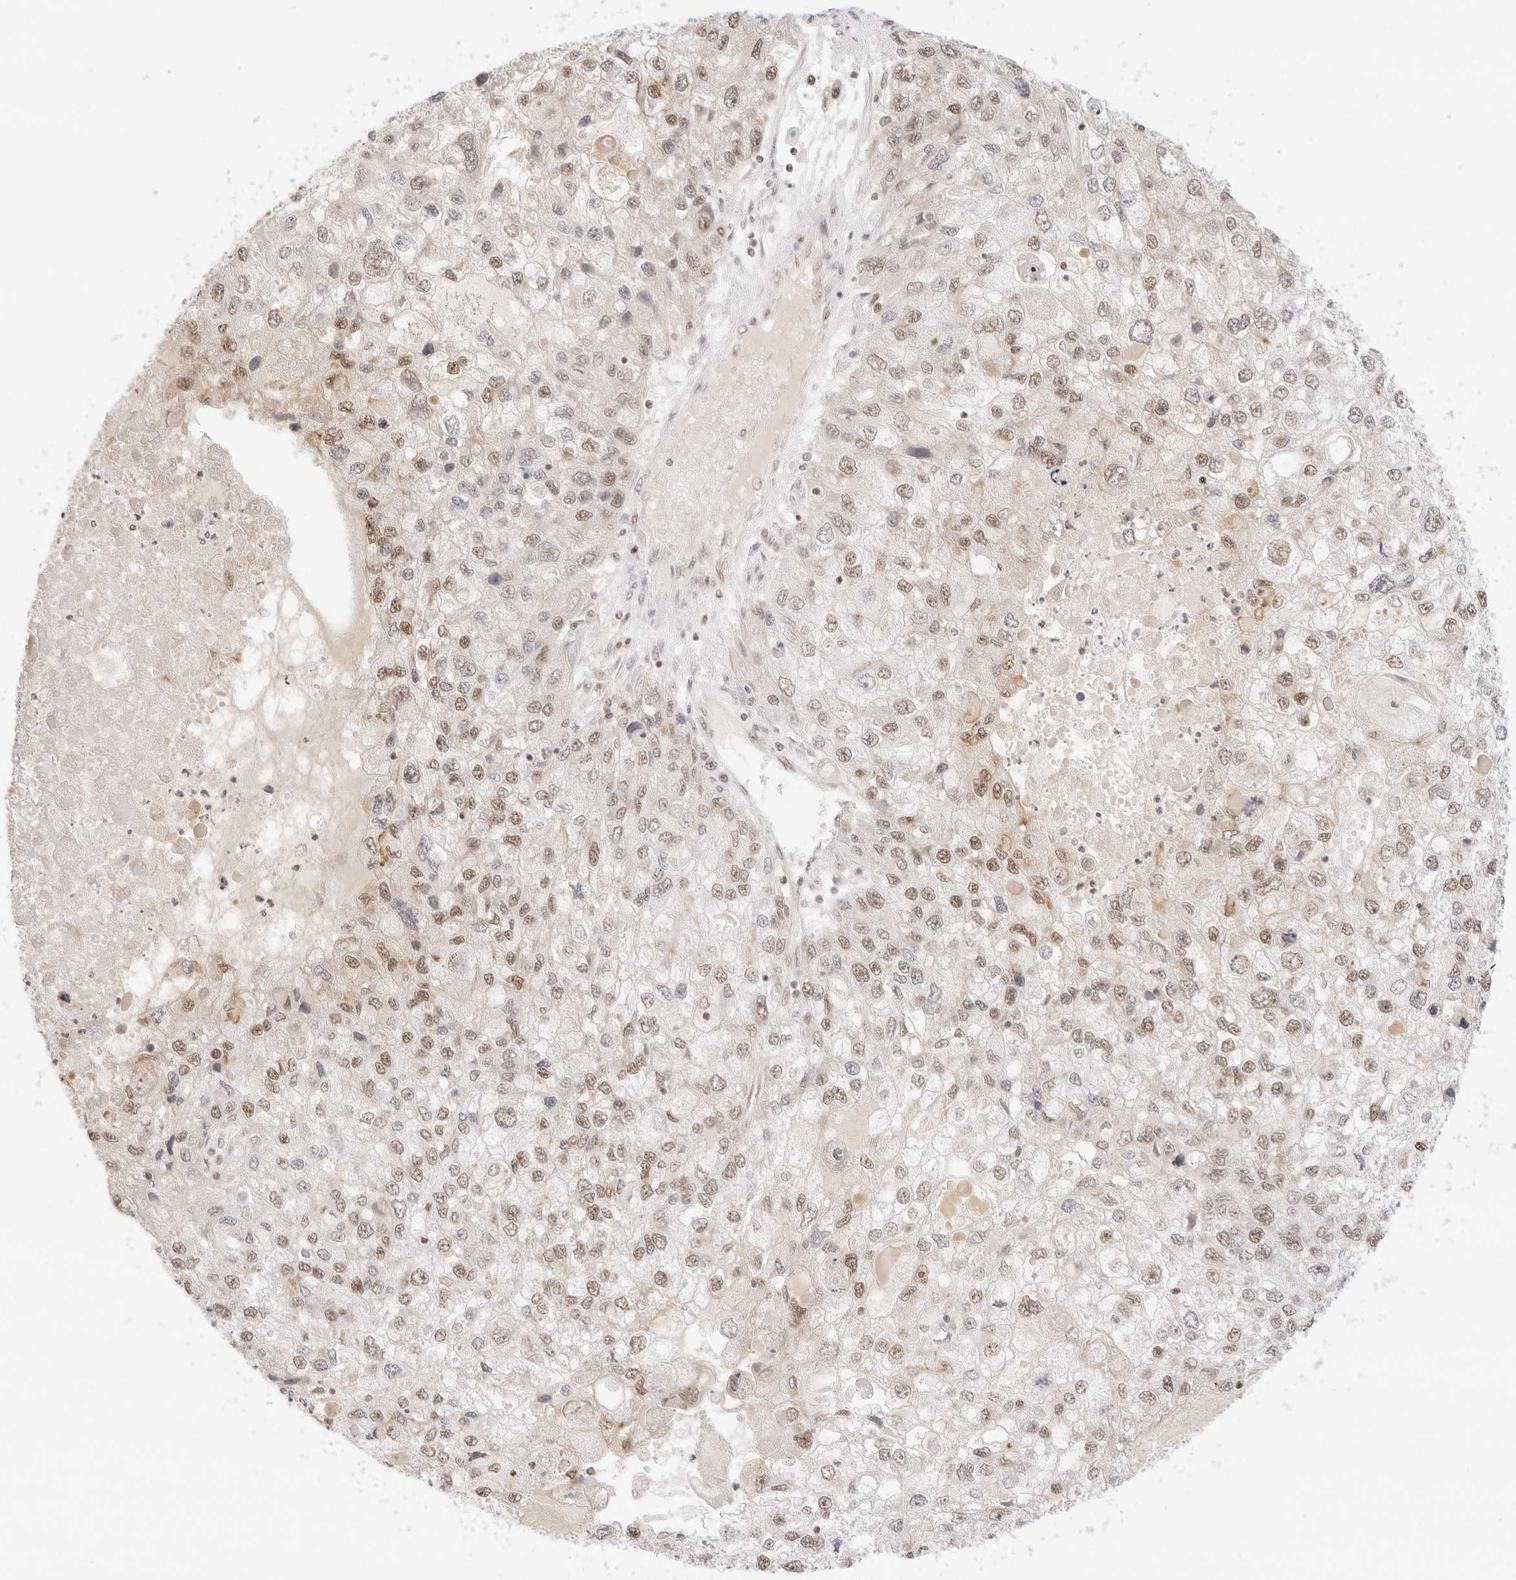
{"staining": {"intensity": "moderate", "quantity": ">75%", "location": "nuclear"}, "tissue": "endometrial cancer", "cell_type": "Tumor cells", "image_type": "cancer", "snomed": [{"axis": "morphology", "description": "Adenocarcinoma, NOS"}, {"axis": "topography", "description": "Endometrium"}], "caption": "Adenocarcinoma (endometrial) tissue displays moderate nuclear positivity in about >75% of tumor cells", "gene": "ITGA6", "patient": {"sex": "female", "age": 49}}